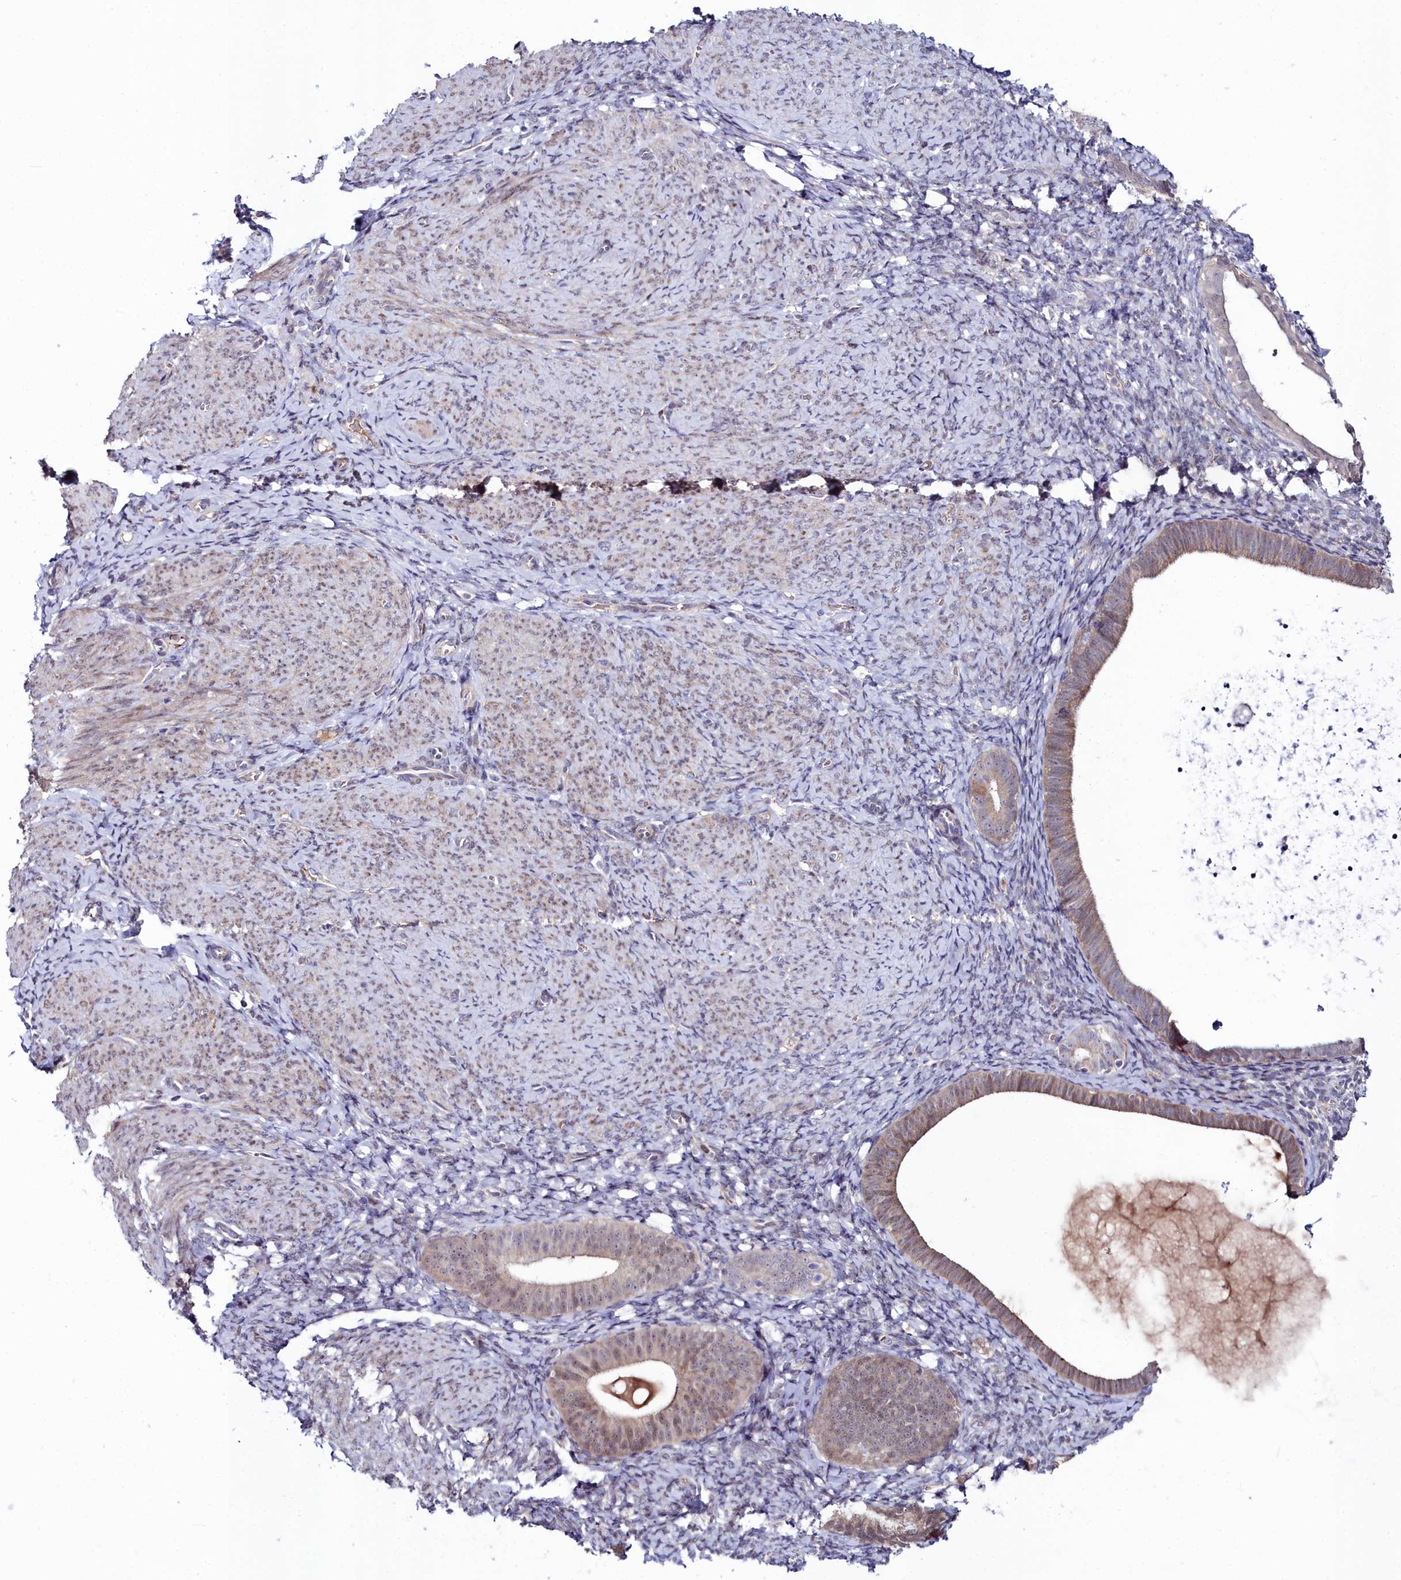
{"staining": {"intensity": "negative", "quantity": "none", "location": "none"}, "tissue": "endometrium", "cell_type": "Cells in endometrial stroma", "image_type": "normal", "snomed": [{"axis": "morphology", "description": "Normal tissue, NOS"}, {"axis": "topography", "description": "Endometrium"}], "caption": "Immunohistochemistry micrograph of normal endometrium: endometrium stained with DAB displays no significant protein positivity in cells in endometrial stroma.", "gene": "KCTD18", "patient": {"sex": "female", "age": 65}}